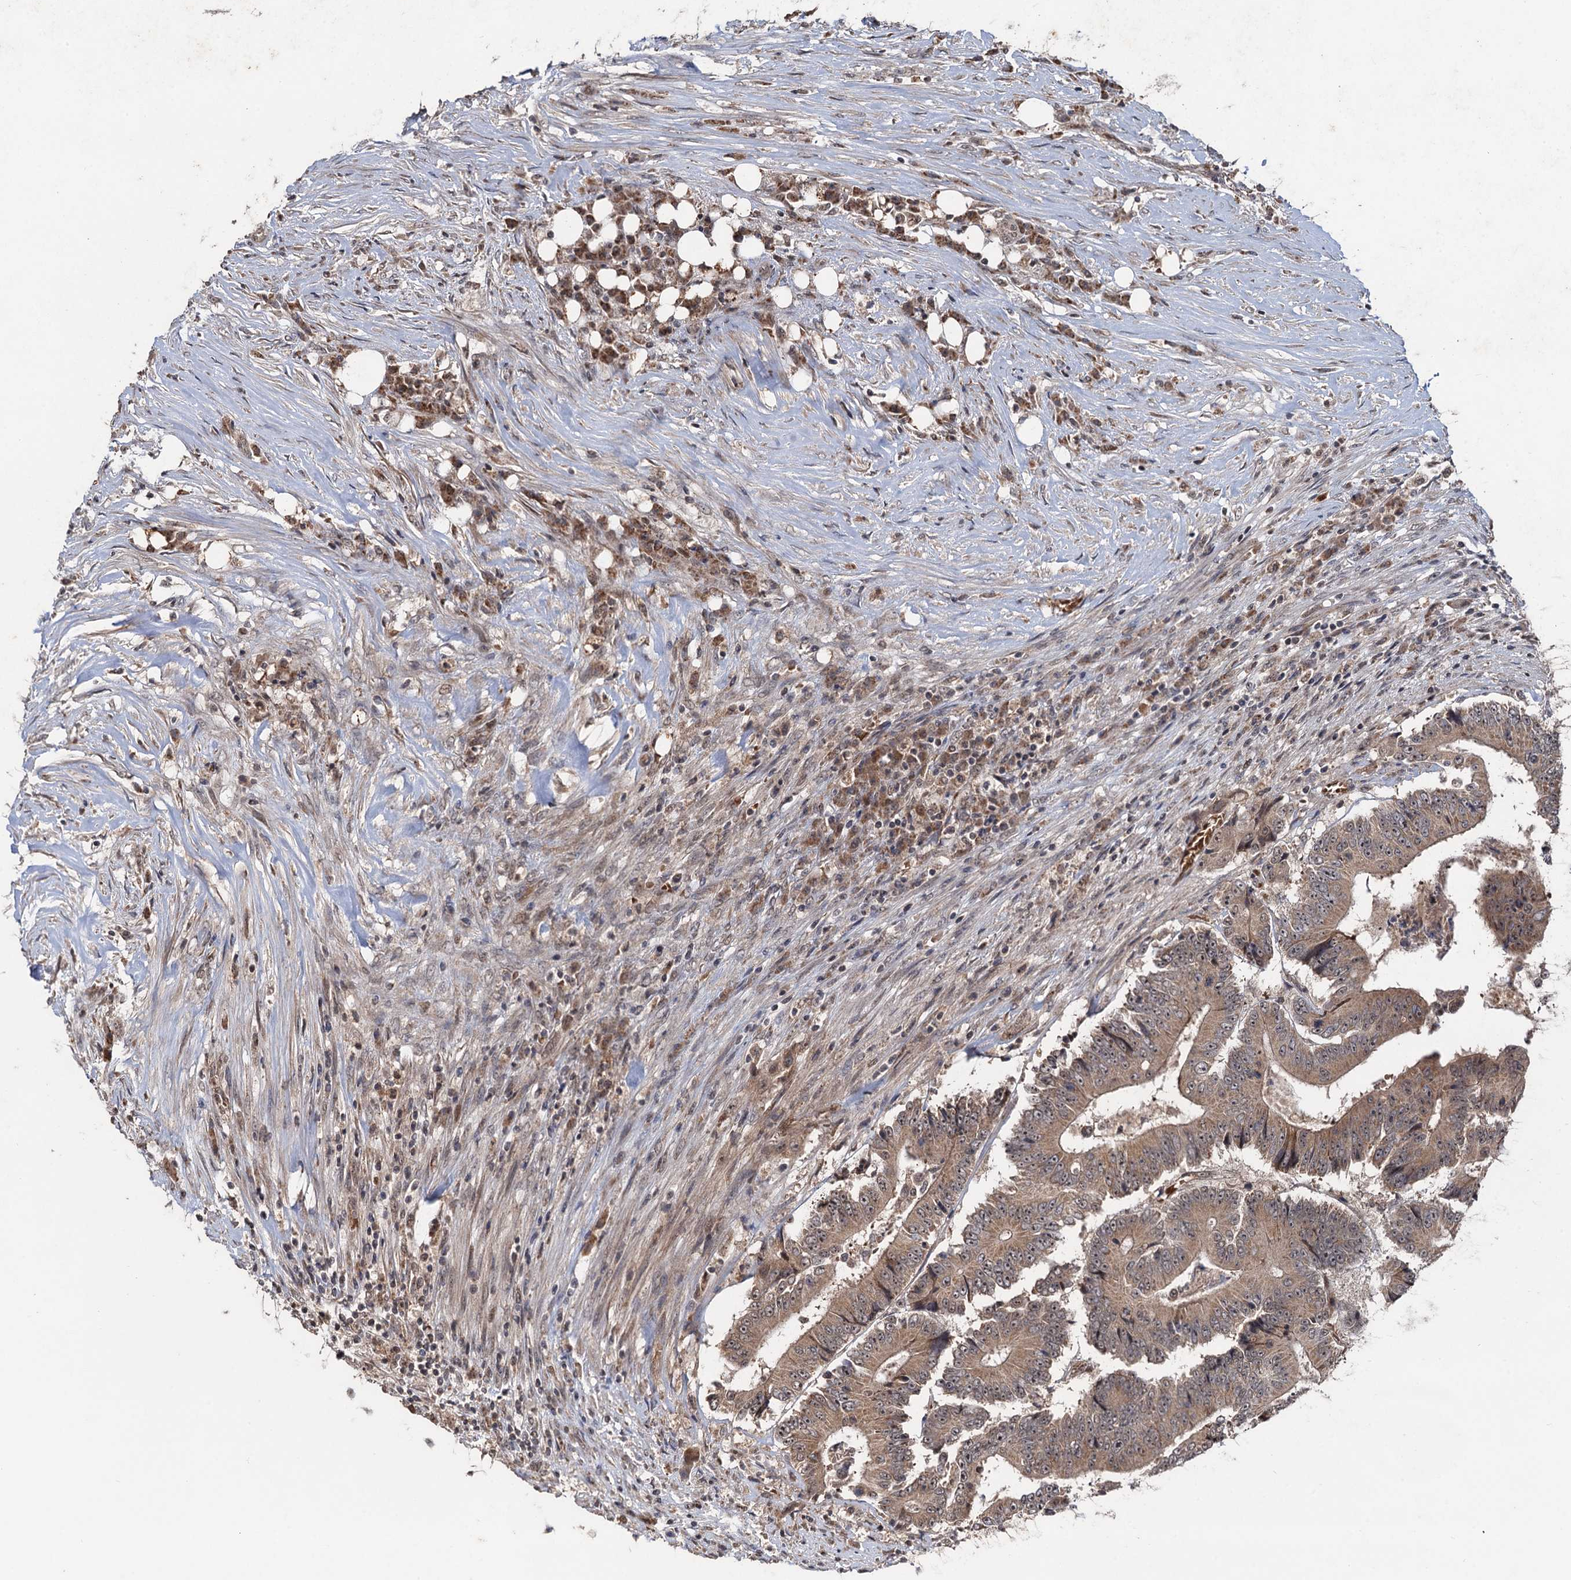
{"staining": {"intensity": "moderate", "quantity": ">75%", "location": "cytoplasmic/membranous"}, "tissue": "colorectal cancer", "cell_type": "Tumor cells", "image_type": "cancer", "snomed": [{"axis": "morphology", "description": "Adenocarcinoma, NOS"}, {"axis": "topography", "description": "Colon"}], "caption": "Immunohistochemical staining of colorectal cancer (adenocarcinoma) exhibits moderate cytoplasmic/membranous protein positivity in approximately >75% of tumor cells.", "gene": "REP15", "patient": {"sex": "male", "age": 83}}